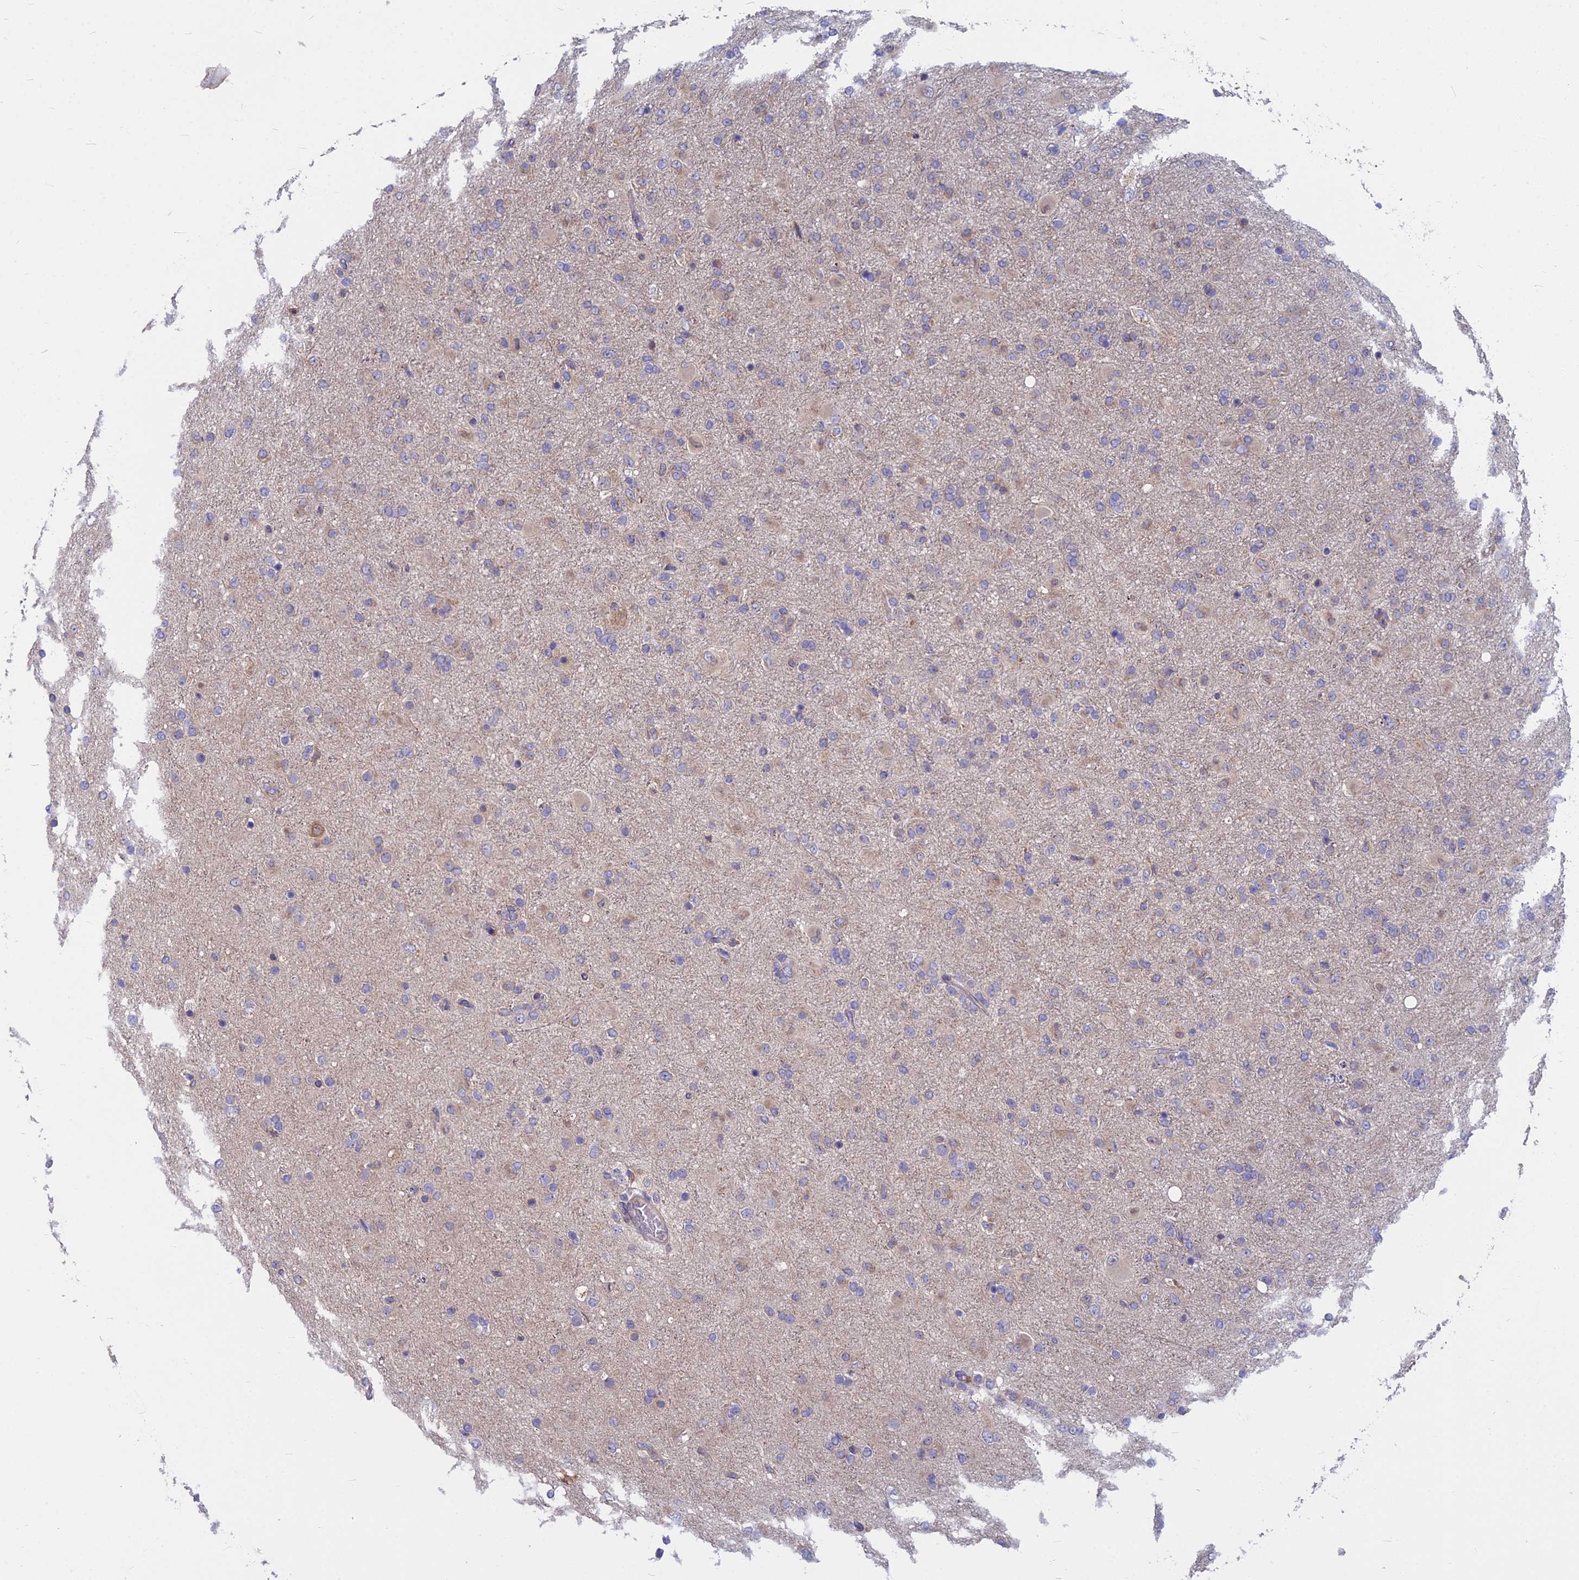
{"staining": {"intensity": "negative", "quantity": "none", "location": "none"}, "tissue": "glioma", "cell_type": "Tumor cells", "image_type": "cancer", "snomed": [{"axis": "morphology", "description": "Glioma, malignant, Low grade"}, {"axis": "topography", "description": "Brain"}], "caption": "An IHC photomicrograph of glioma is shown. There is no staining in tumor cells of glioma. Brightfield microscopy of immunohistochemistry (IHC) stained with DAB (3,3'-diaminobenzidine) (brown) and hematoxylin (blue), captured at high magnification.", "gene": "COX20", "patient": {"sex": "male", "age": 65}}